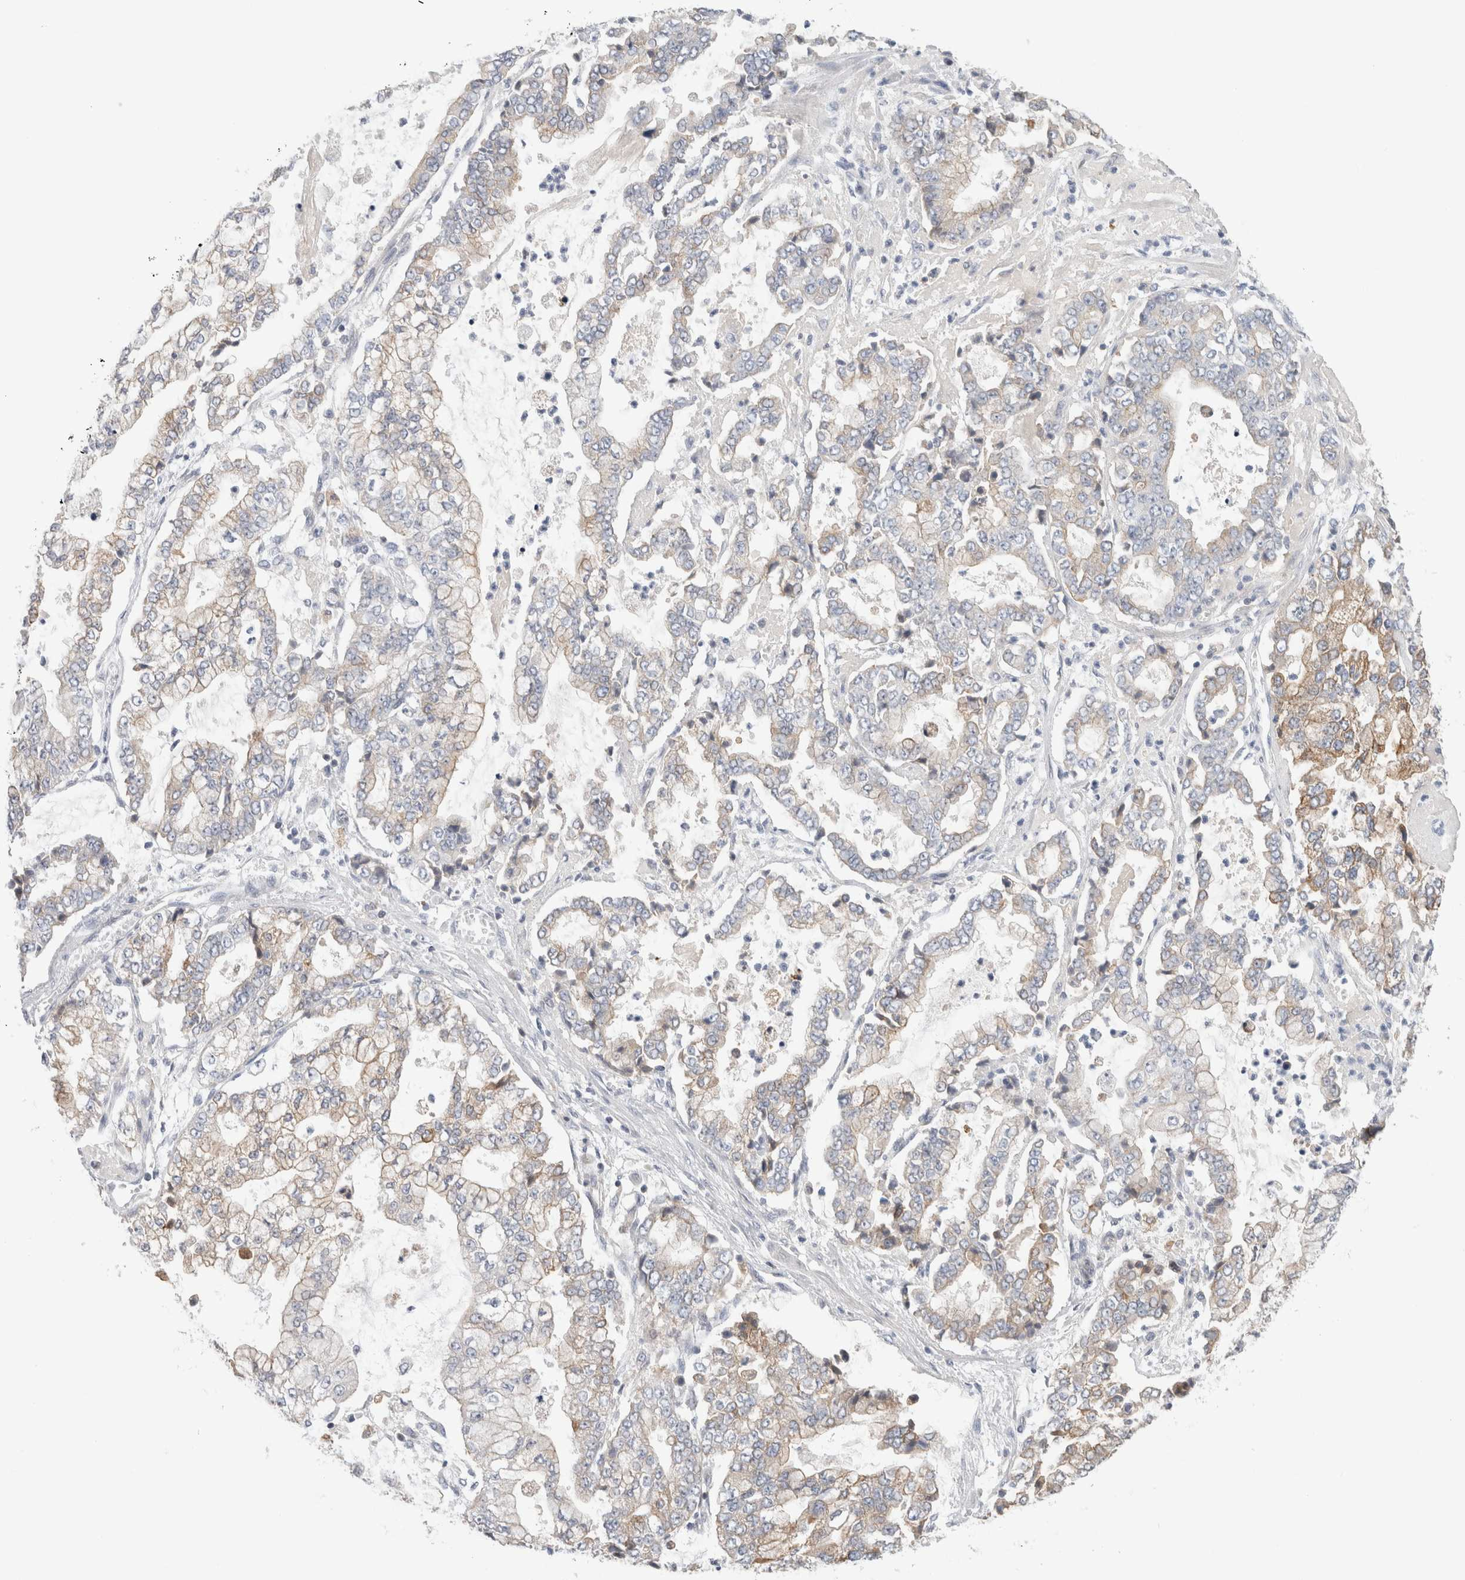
{"staining": {"intensity": "weak", "quantity": "25%-75%", "location": "cytoplasmic/membranous"}, "tissue": "stomach cancer", "cell_type": "Tumor cells", "image_type": "cancer", "snomed": [{"axis": "morphology", "description": "Adenocarcinoma, NOS"}, {"axis": "topography", "description": "Stomach"}], "caption": "Stomach adenocarcinoma stained for a protein (brown) displays weak cytoplasmic/membranous positive expression in about 25%-75% of tumor cells.", "gene": "SYTL5", "patient": {"sex": "male", "age": 76}}